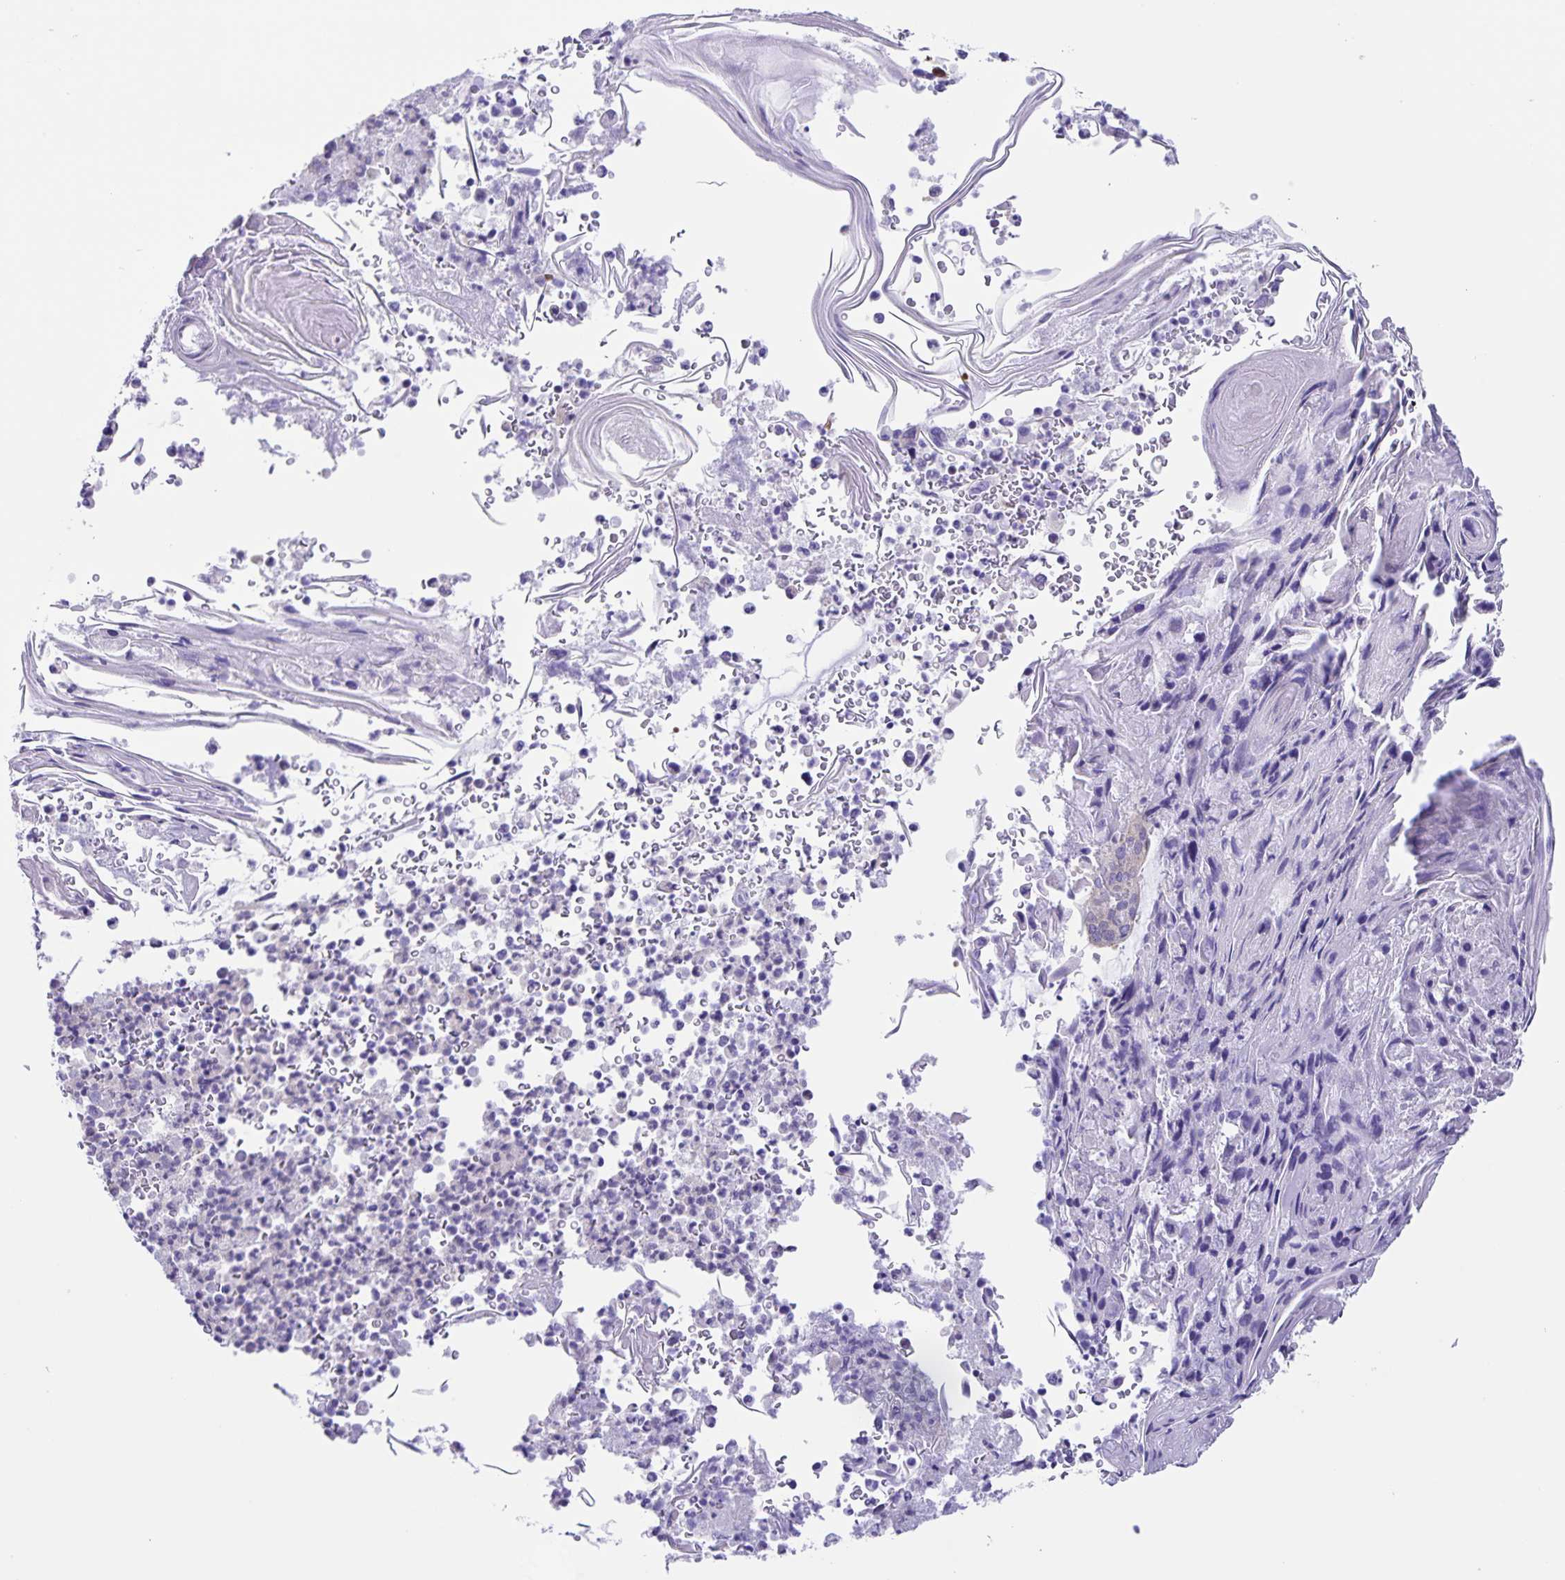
{"staining": {"intensity": "negative", "quantity": "none", "location": "none"}, "tissue": "lung cancer", "cell_type": "Tumor cells", "image_type": "cancer", "snomed": [{"axis": "morphology", "description": "Squamous cell carcinoma, NOS"}, {"axis": "morphology", "description": "Squamous cell carcinoma, metastatic, NOS"}, {"axis": "topography", "description": "Lymph node"}, {"axis": "topography", "description": "Lung"}], "caption": "An image of human lung cancer (metastatic squamous cell carcinoma) is negative for staining in tumor cells. (IHC, brightfield microscopy, high magnification).", "gene": "CAPSL", "patient": {"sex": "male", "age": 41}}